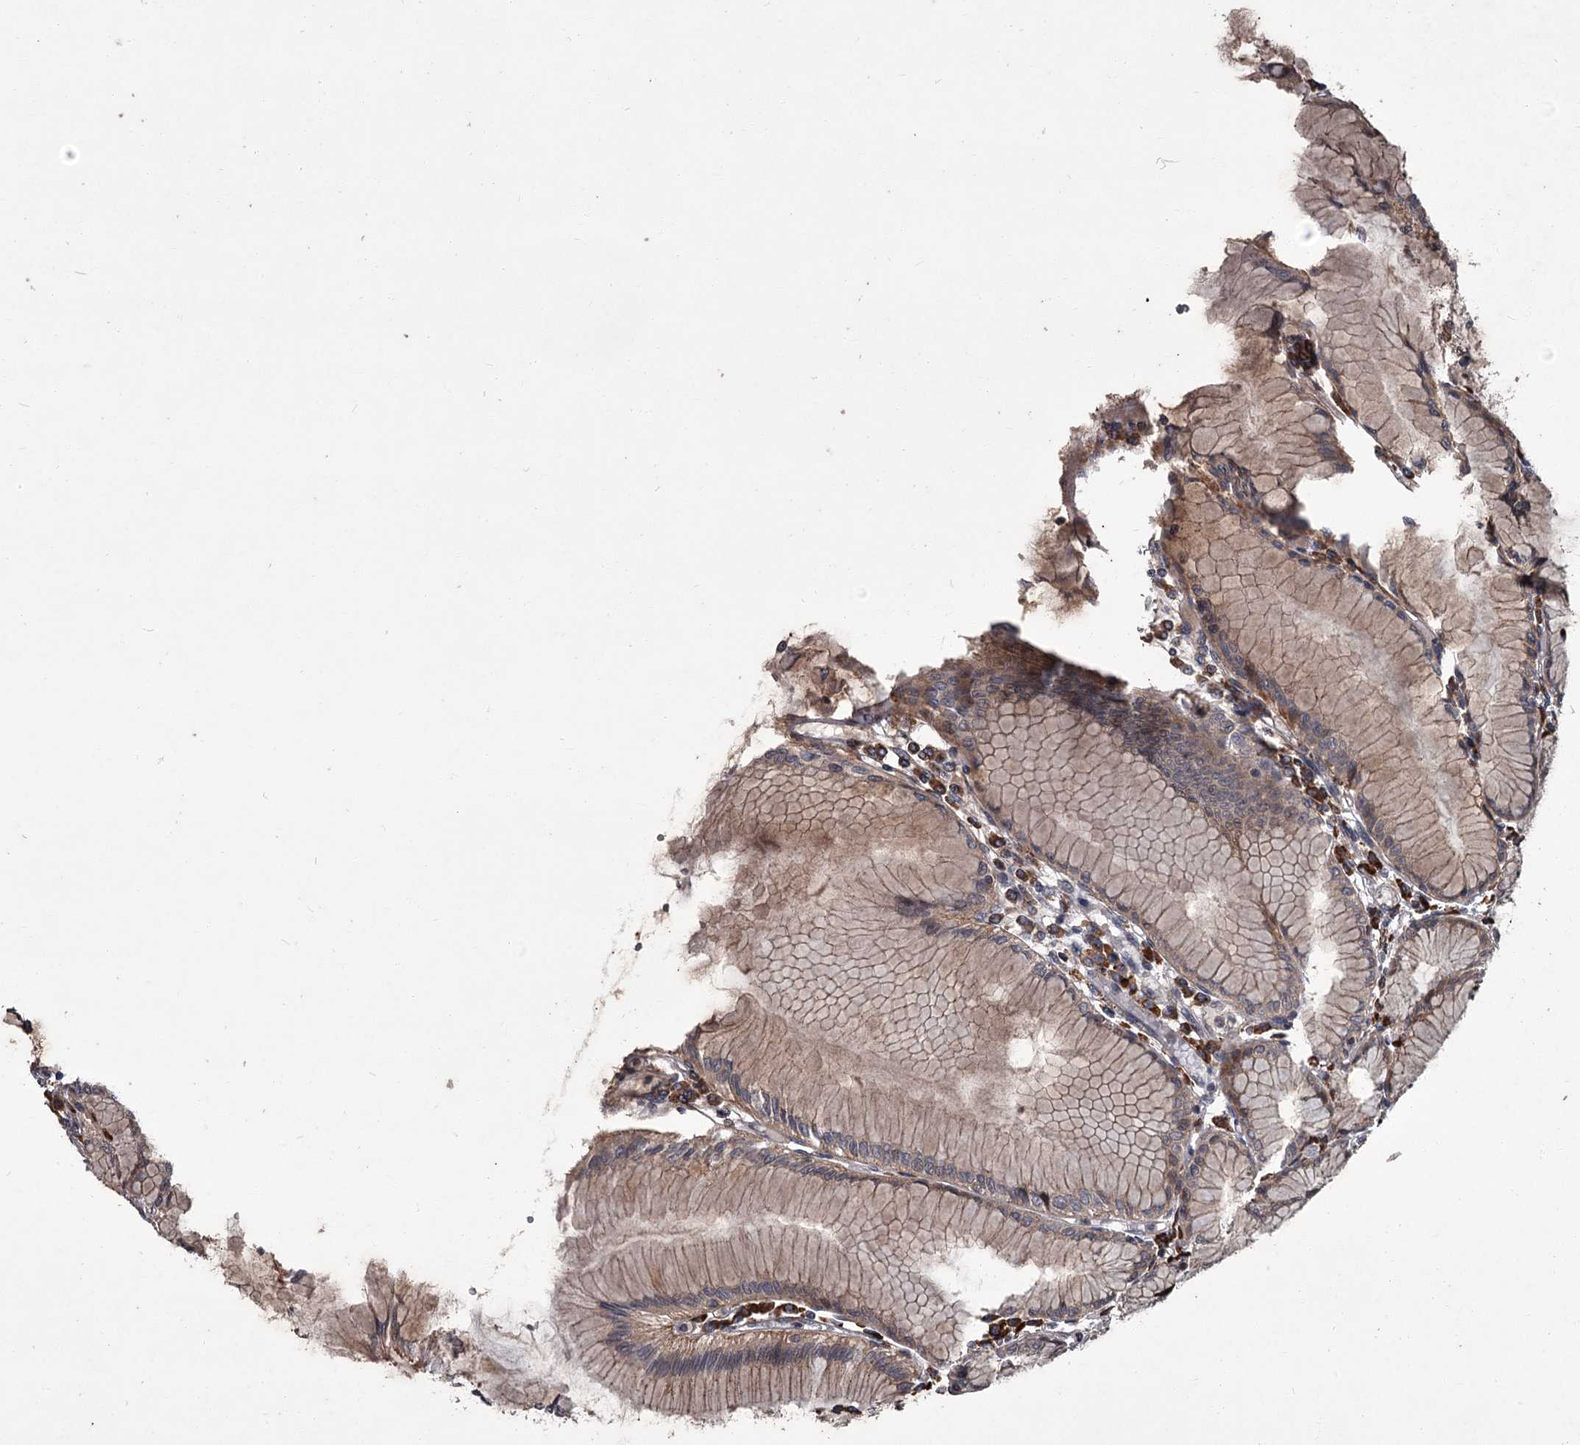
{"staining": {"intensity": "moderate", "quantity": ">75%", "location": "cytoplasmic/membranous"}, "tissue": "stomach", "cell_type": "Glandular cells", "image_type": "normal", "snomed": [{"axis": "morphology", "description": "Normal tissue, NOS"}, {"axis": "topography", "description": "Stomach"}], "caption": "A medium amount of moderate cytoplasmic/membranous positivity is appreciated in about >75% of glandular cells in benign stomach. The protein is stained brown, and the nuclei are stained in blue (DAB (3,3'-diaminobenzidine) IHC with brightfield microscopy, high magnification).", "gene": "UNC93B1", "patient": {"sex": "female", "age": 57}}